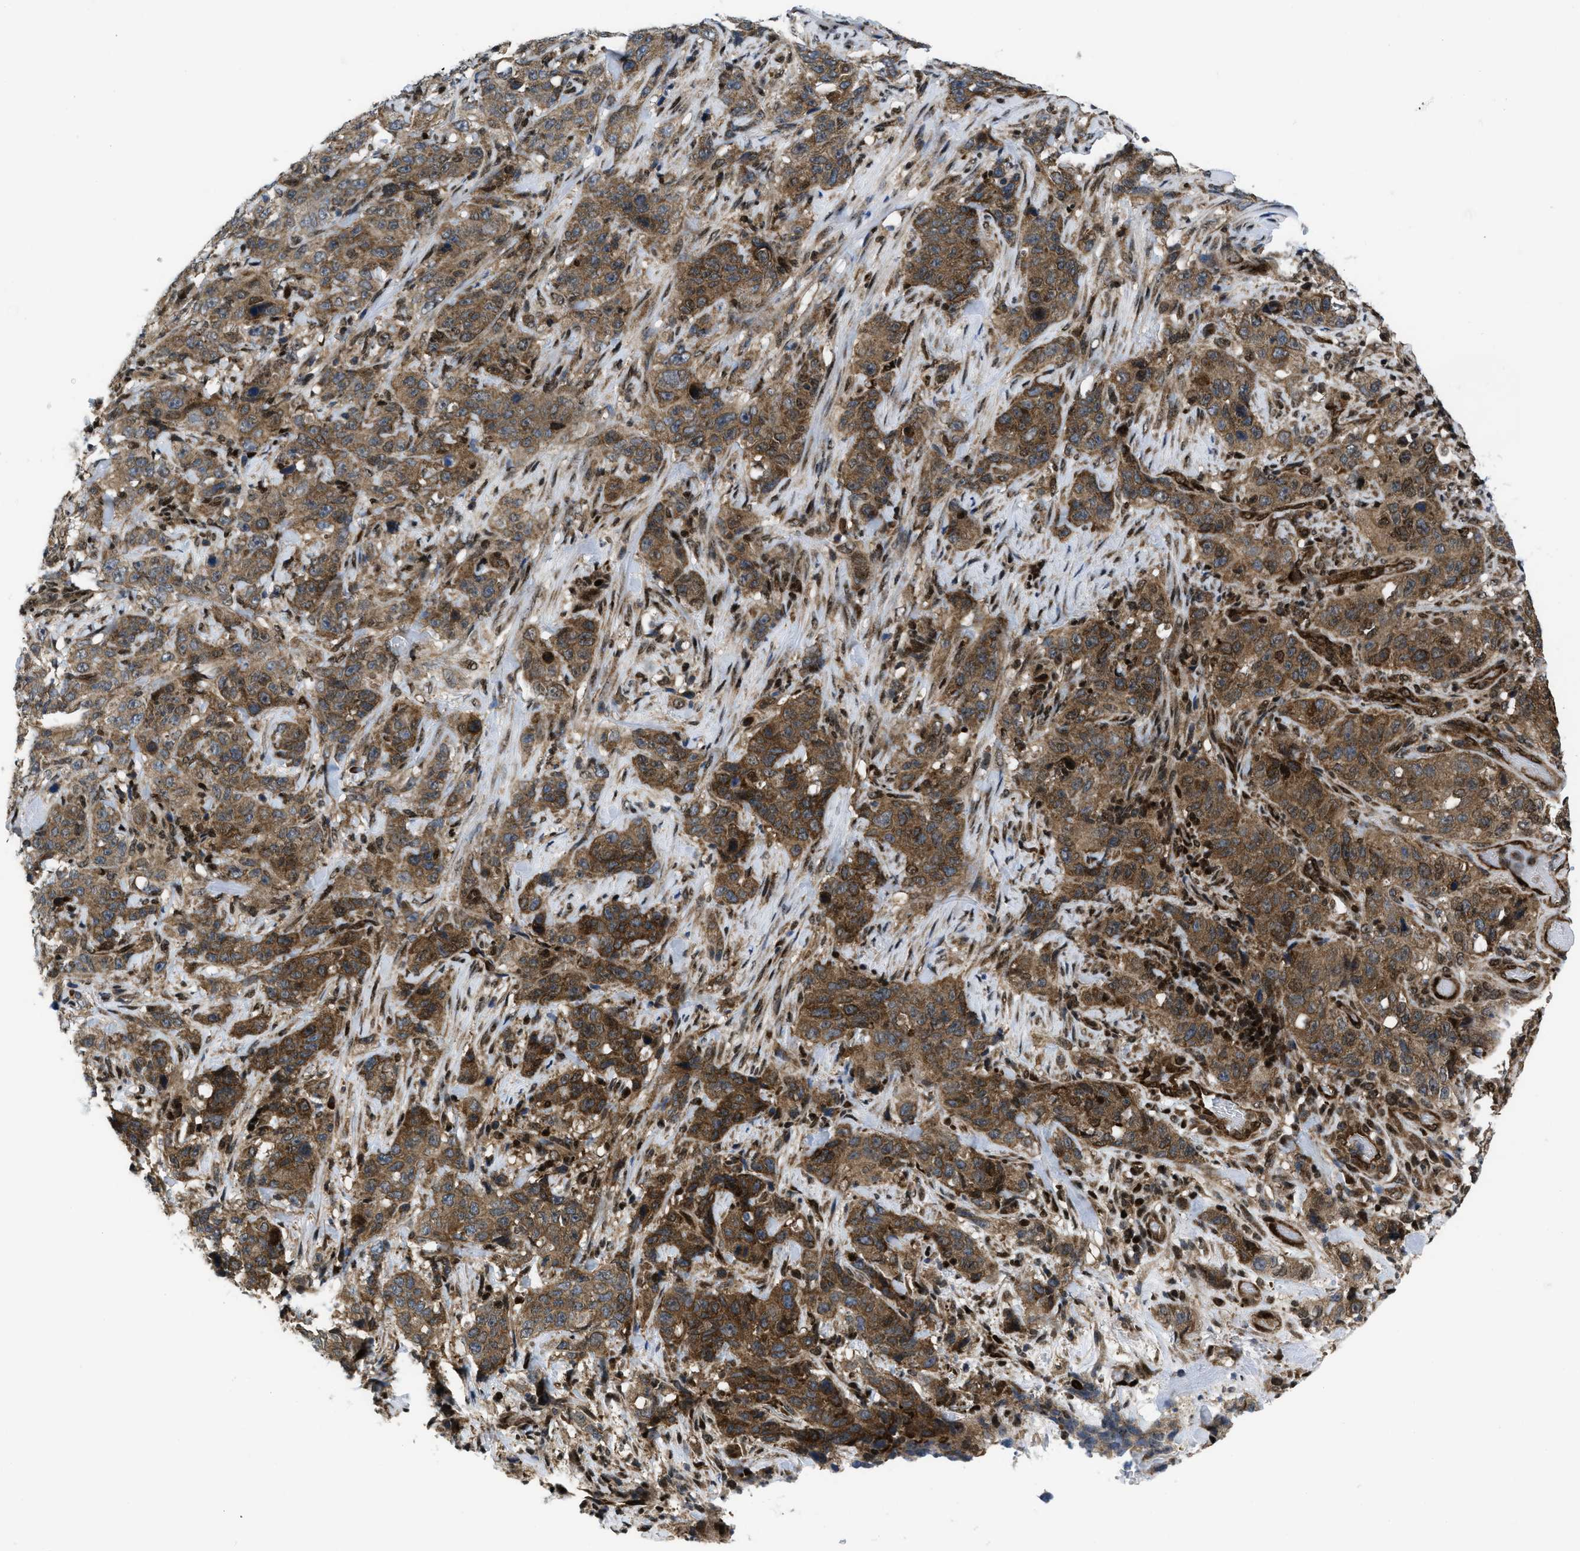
{"staining": {"intensity": "moderate", "quantity": ">75%", "location": "cytoplasmic/membranous,nuclear"}, "tissue": "stomach cancer", "cell_type": "Tumor cells", "image_type": "cancer", "snomed": [{"axis": "morphology", "description": "Adenocarcinoma, NOS"}, {"axis": "topography", "description": "Stomach"}], "caption": "High-power microscopy captured an immunohistochemistry (IHC) micrograph of adenocarcinoma (stomach), revealing moderate cytoplasmic/membranous and nuclear expression in about >75% of tumor cells. The staining is performed using DAB brown chromogen to label protein expression. The nuclei are counter-stained blue using hematoxylin.", "gene": "PPP2CB", "patient": {"sex": "male", "age": 48}}